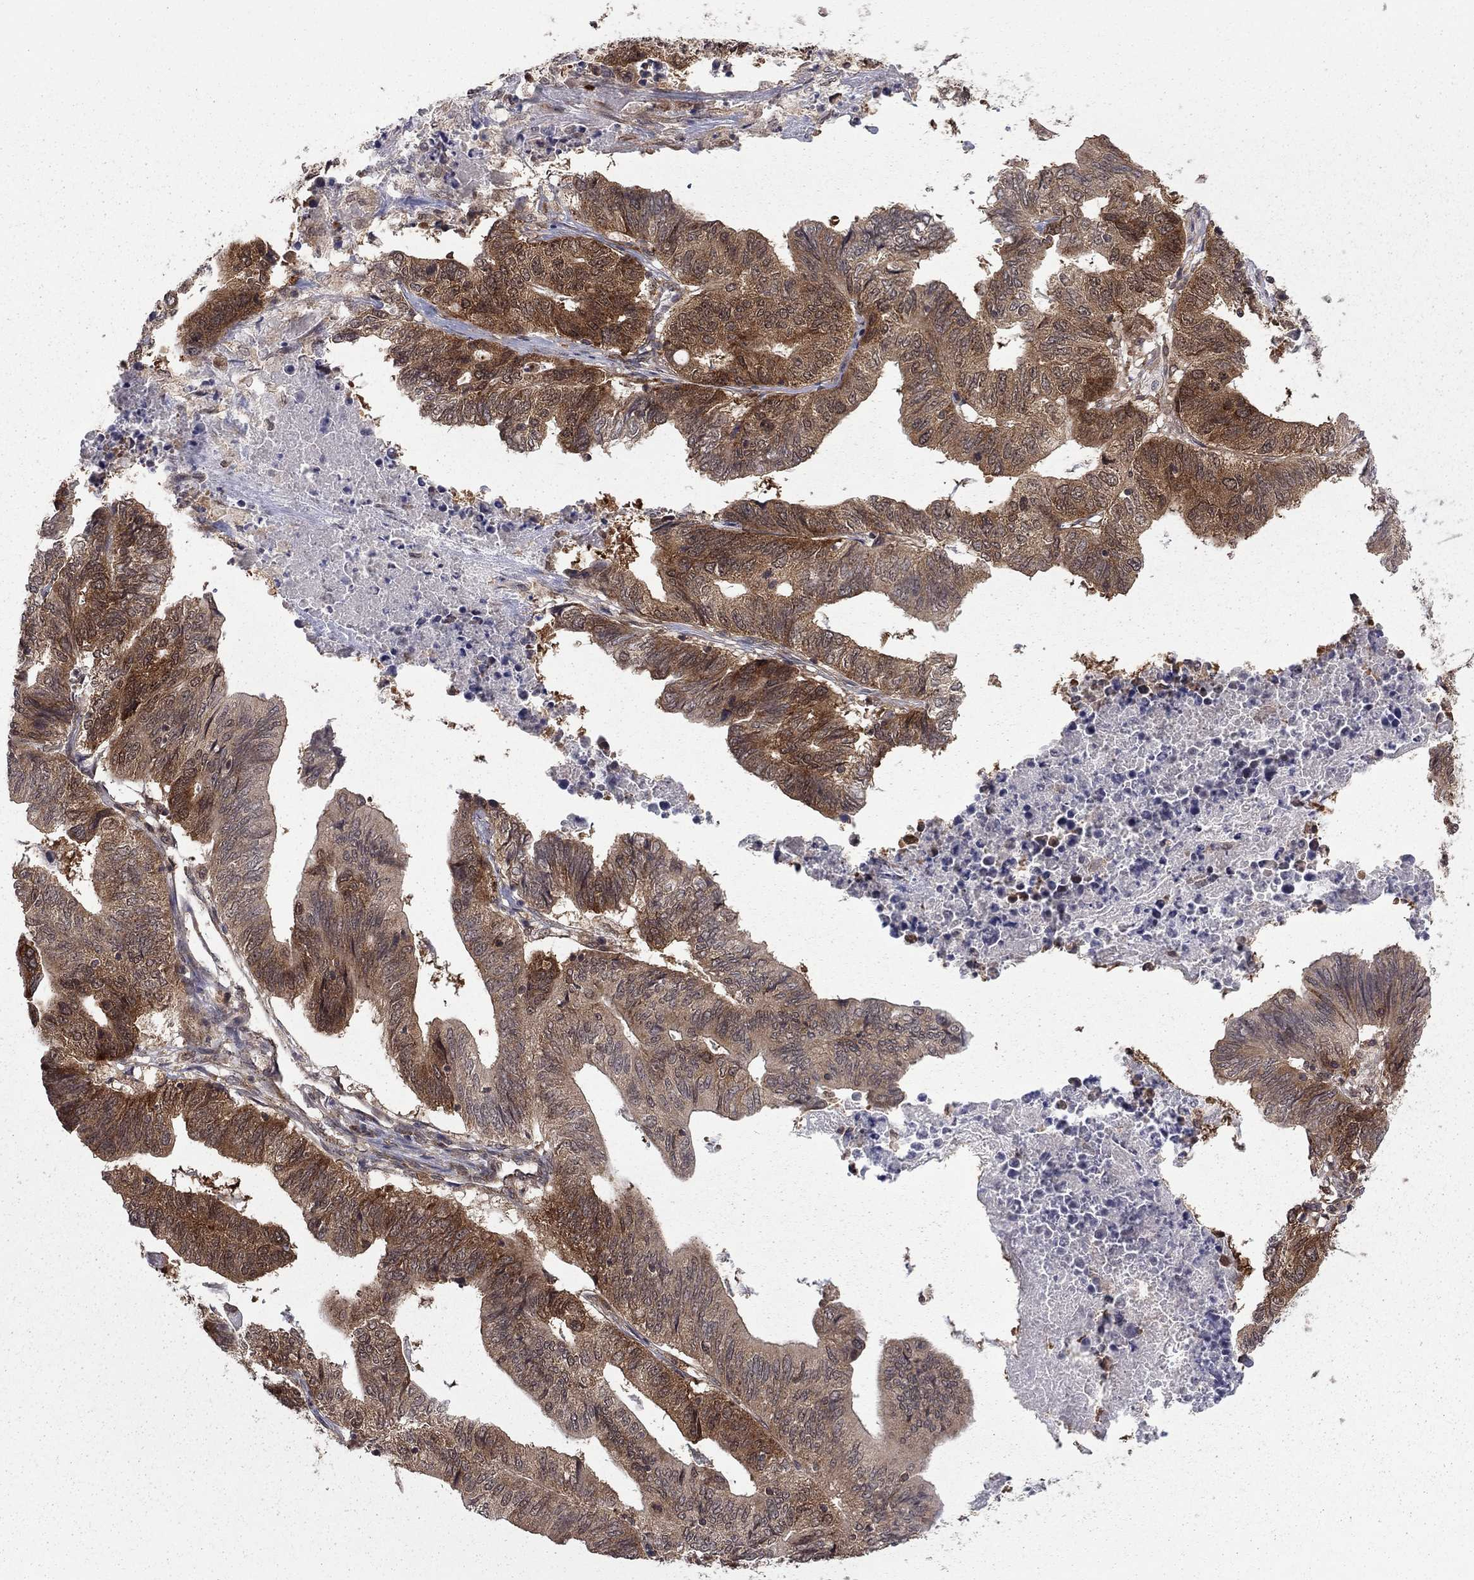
{"staining": {"intensity": "strong", "quantity": ">75%", "location": "cytoplasmic/membranous"}, "tissue": "stomach cancer", "cell_type": "Tumor cells", "image_type": "cancer", "snomed": [{"axis": "morphology", "description": "Adenocarcinoma, NOS"}, {"axis": "topography", "description": "Stomach, upper"}], "caption": "Human adenocarcinoma (stomach) stained for a protein (brown) shows strong cytoplasmic/membranous positive positivity in approximately >75% of tumor cells.", "gene": "NAA50", "patient": {"sex": "female", "age": 67}}